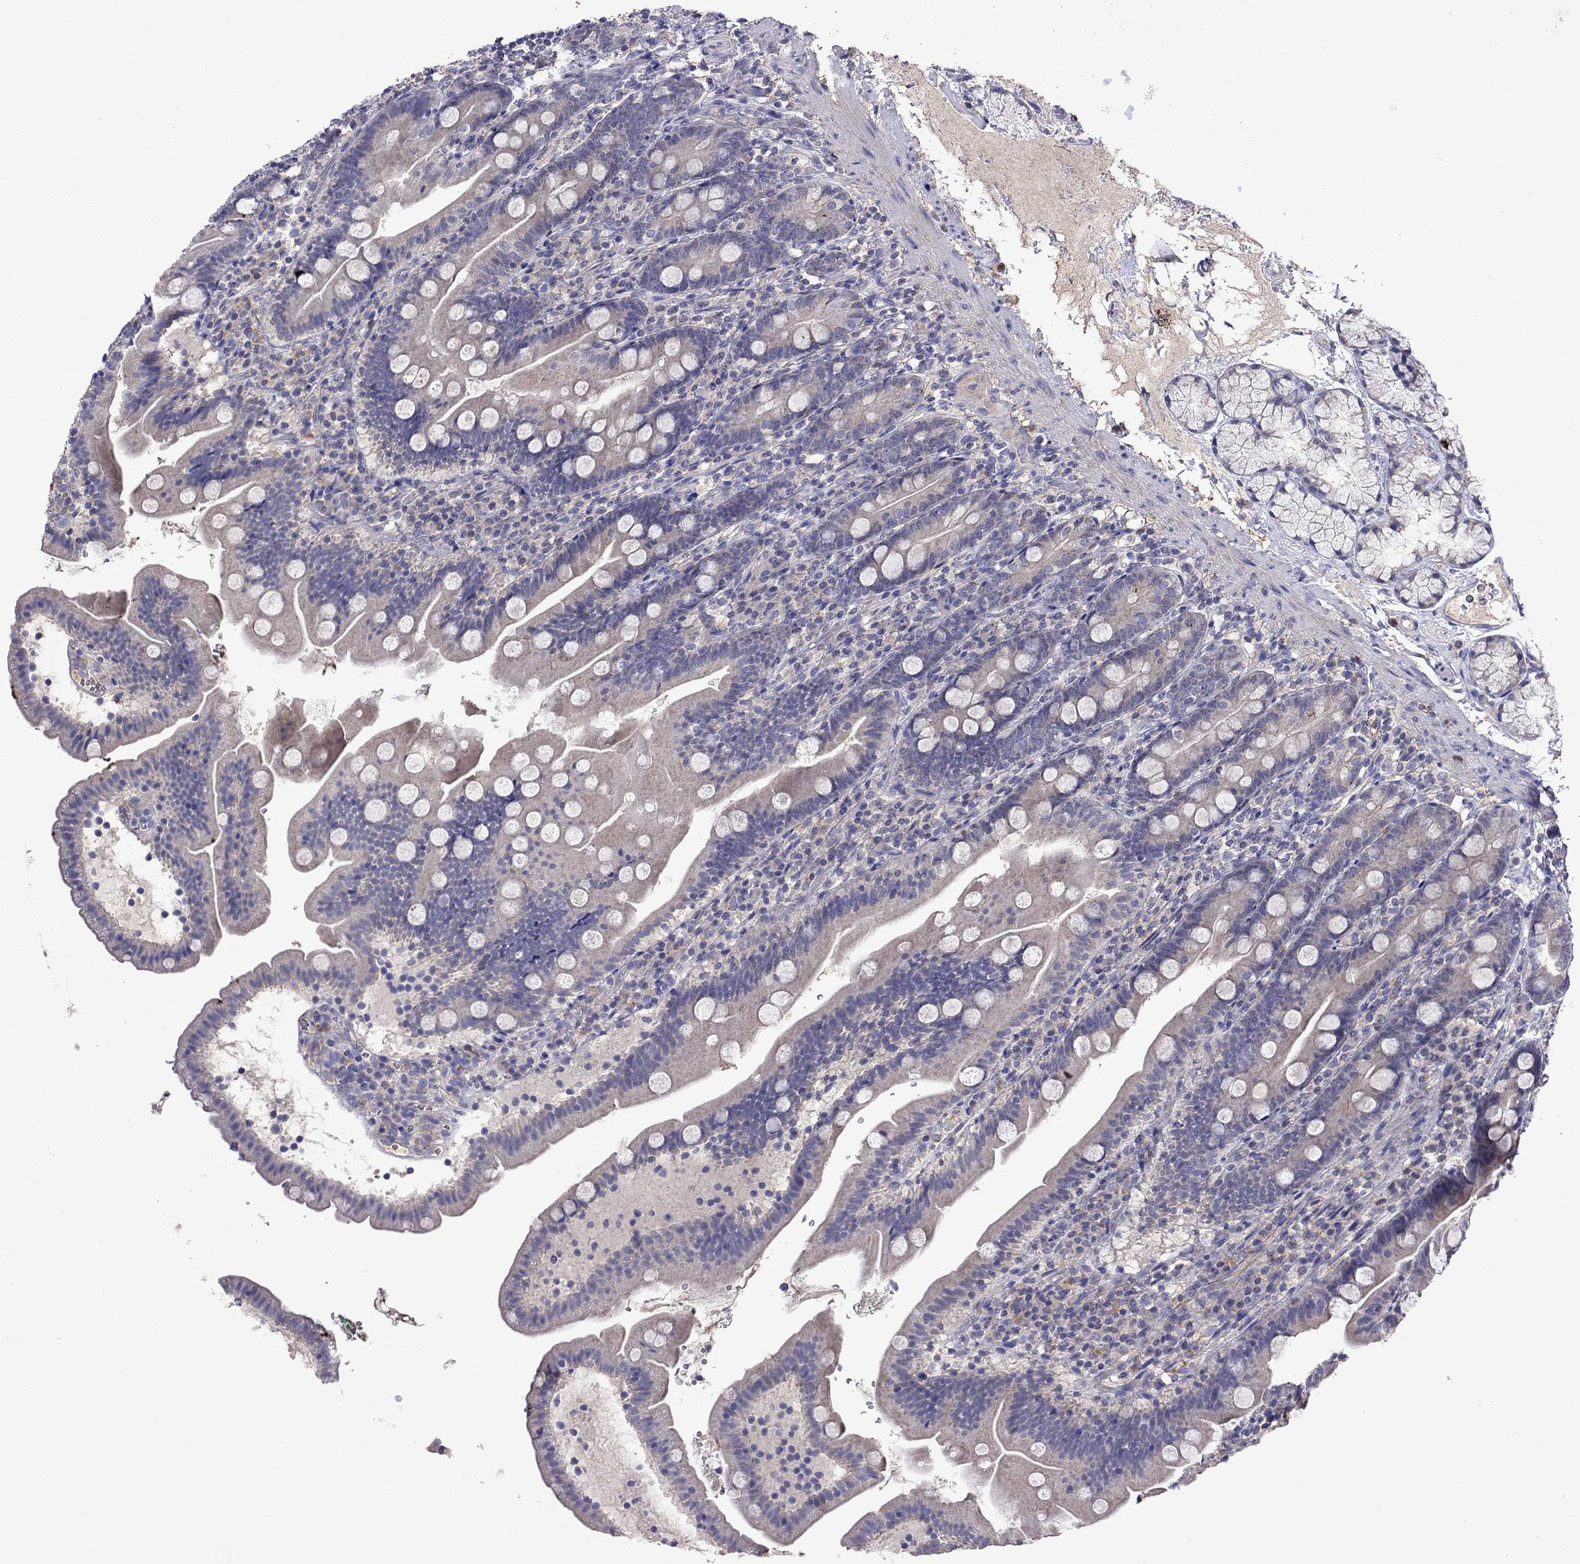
{"staining": {"intensity": "negative", "quantity": "none", "location": "none"}, "tissue": "duodenum", "cell_type": "Glandular cells", "image_type": "normal", "snomed": [{"axis": "morphology", "description": "Normal tissue, NOS"}, {"axis": "topography", "description": "Duodenum"}], "caption": "IHC of unremarkable human duodenum exhibits no expression in glandular cells.", "gene": "RTP5", "patient": {"sex": "female", "age": 67}}